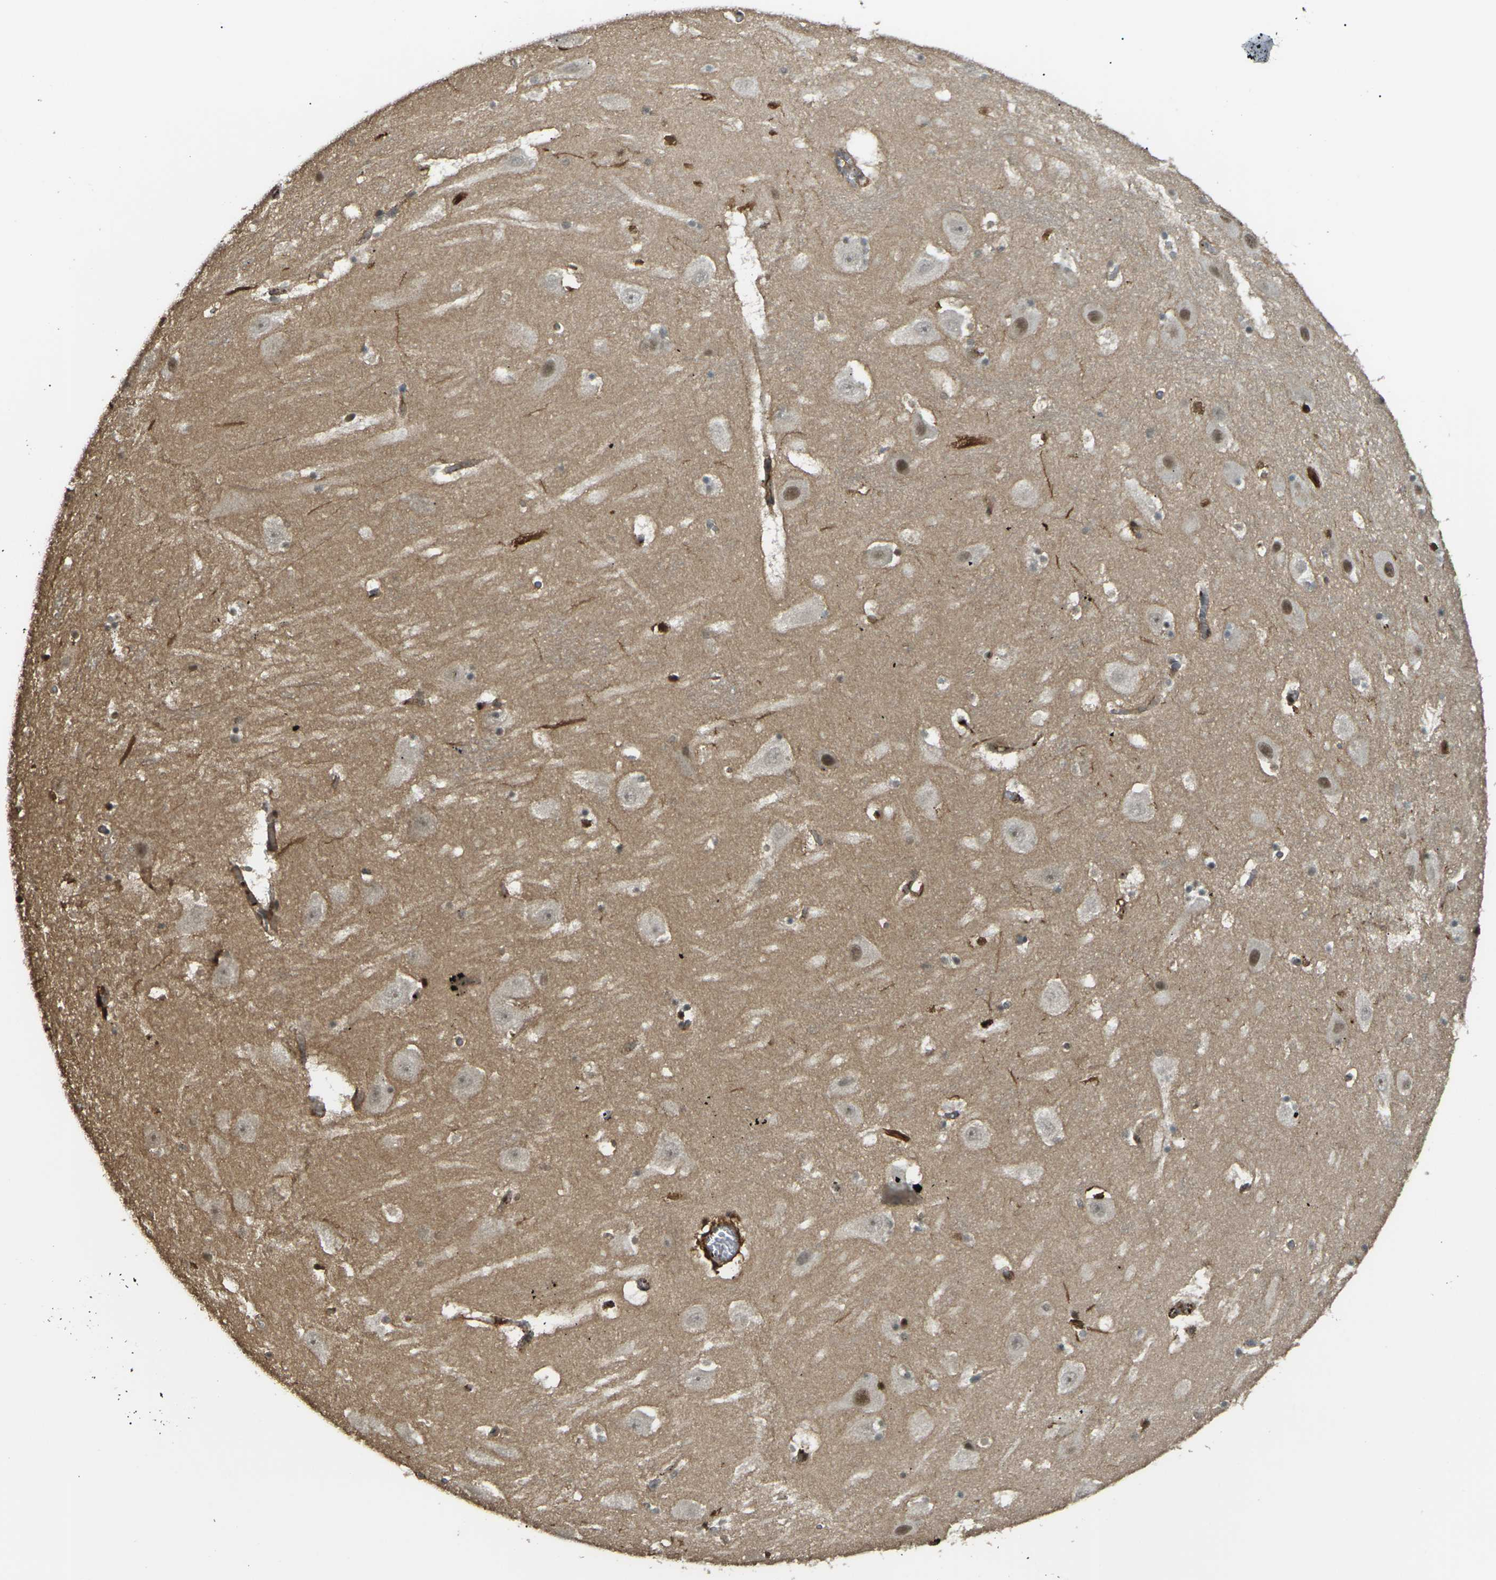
{"staining": {"intensity": "weak", "quantity": "<25%", "location": "cytoplasmic/membranous,nuclear"}, "tissue": "hippocampus", "cell_type": "Glial cells", "image_type": "normal", "snomed": [{"axis": "morphology", "description": "Normal tissue, NOS"}, {"axis": "topography", "description": "Hippocampus"}], "caption": "This is an IHC histopathology image of unremarkable hippocampus. There is no positivity in glial cells.", "gene": "CYP1B1", "patient": {"sex": "male", "age": 45}}